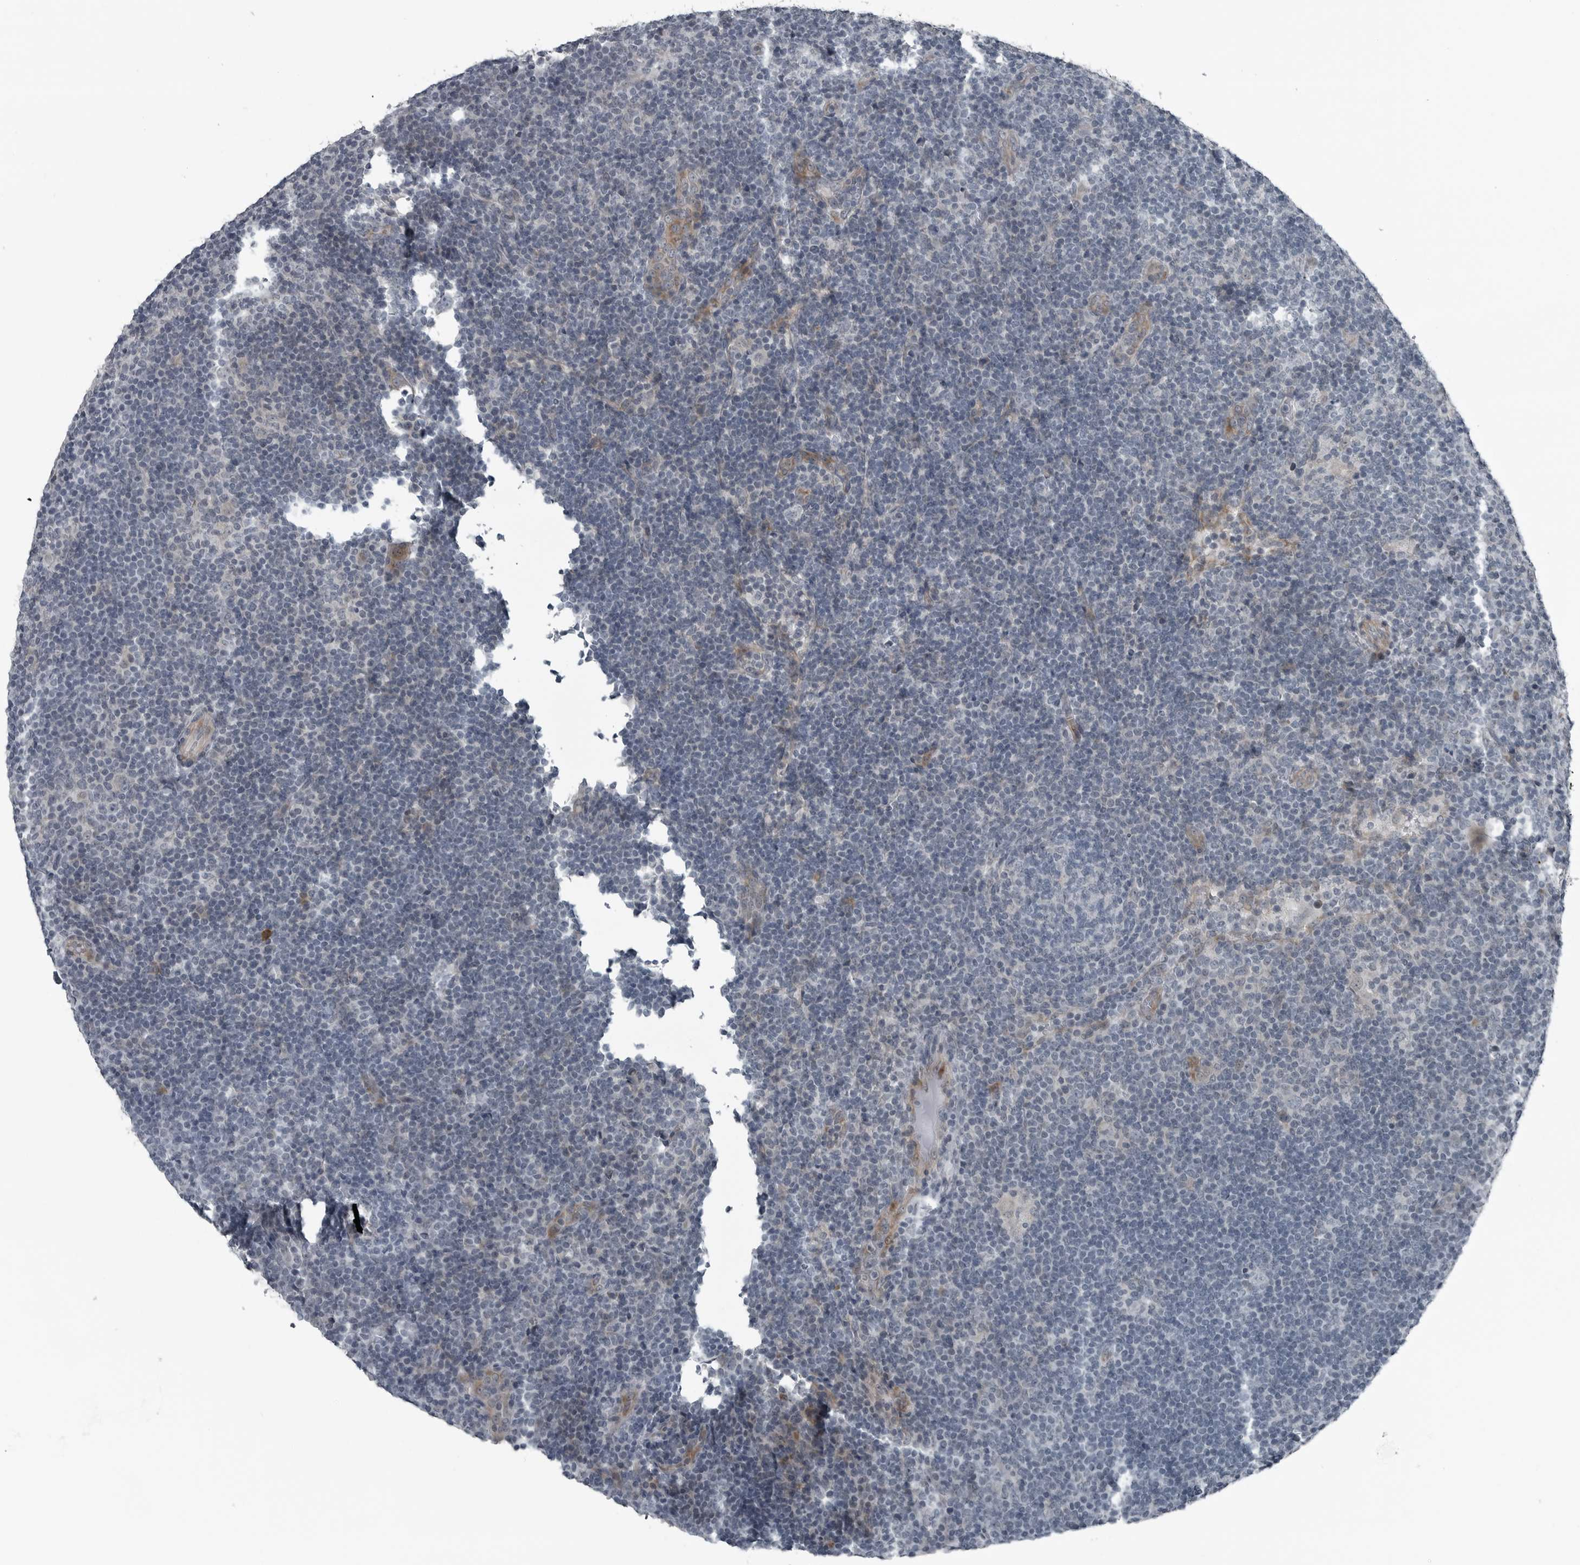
{"staining": {"intensity": "weak", "quantity": "<25%", "location": "cytoplasmic/membranous"}, "tissue": "lymphoma", "cell_type": "Tumor cells", "image_type": "cancer", "snomed": [{"axis": "morphology", "description": "Hodgkin's disease, NOS"}, {"axis": "topography", "description": "Lymph node"}], "caption": "Tumor cells show no significant protein expression in Hodgkin's disease.", "gene": "DNAAF11", "patient": {"sex": "female", "age": 57}}